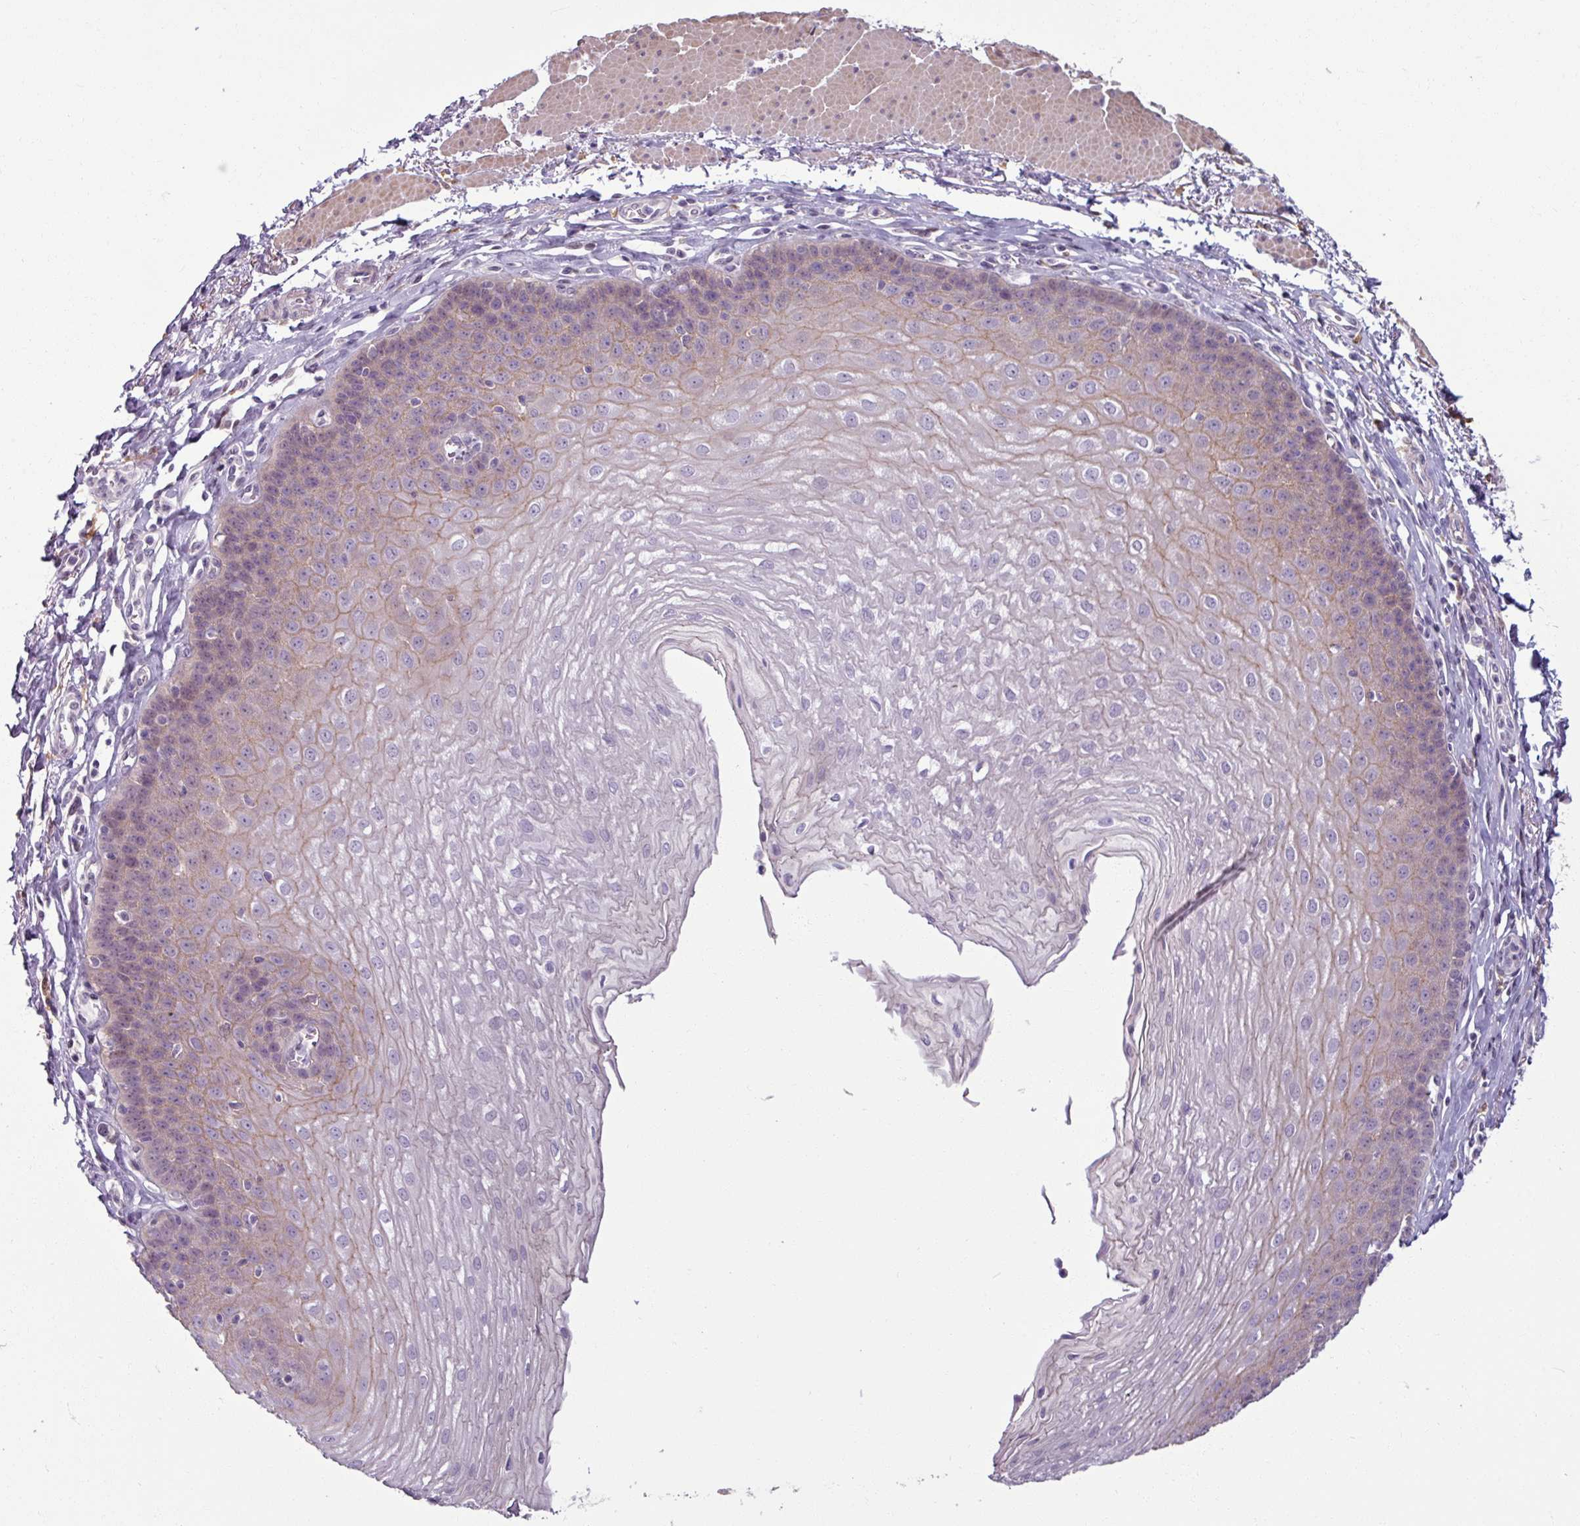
{"staining": {"intensity": "weak", "quantity": "25%-75%", "location": "cytoplasmic/membranous"}, "tissue": "esophagus", "cell_type": "Squamous epithelial cells", "image_type": "normal", "snomed": [{"axis": "morphology", "description": "Normal tissue, NOS"}, {"axis": "topography", "description": "Esophagus"}], "caption": "Esophagus stained with IHC displays weak cytoplasmic/membranous expression in about 25%-75% of squamous epithelial cells.", "gene": "PNMA6A", "patient": {"sex": "female", "age": 81}}